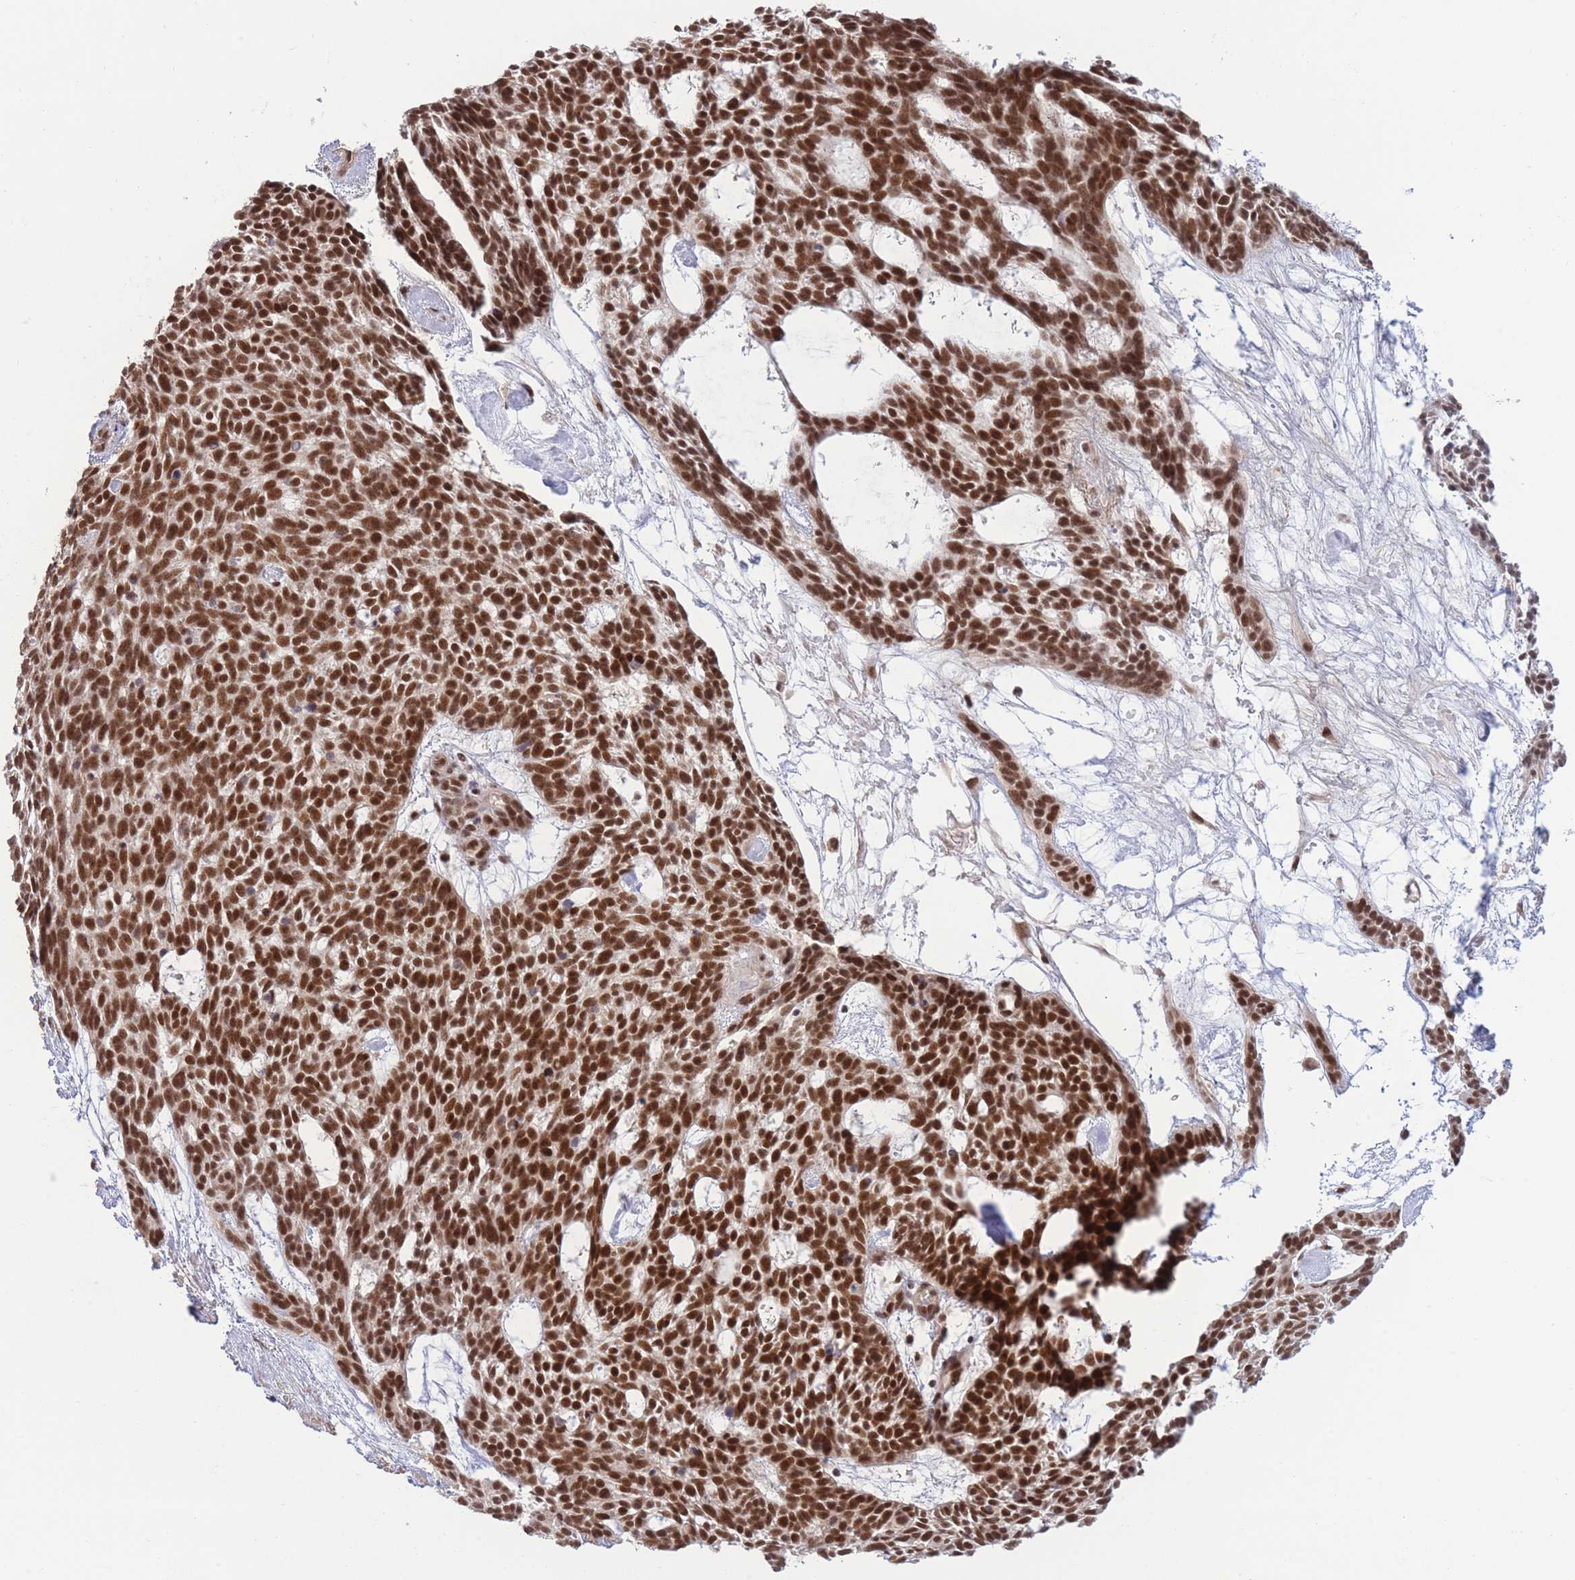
{"staining": {"intensity": "strong", "quantity": ">75%", "location": "nuclear"}, "tissue": "skin cancer", "cell_type": "Tumor cells", "image_type": "cancer", "snomed": [{"axis": "morphology", "description": "Basal cell carcinoma"}, {"axis": "topography", "description": "Skin"}], "caption": "An immunohistochemistry (IHC) histopathology image of tumor tissue is shown. Protein staining in brown labels strong nuclear positivity in skin basal cell carcinoma within tumor cells.", "gene": "CARD8", "patient": {"sex": "male", "age": 61}}